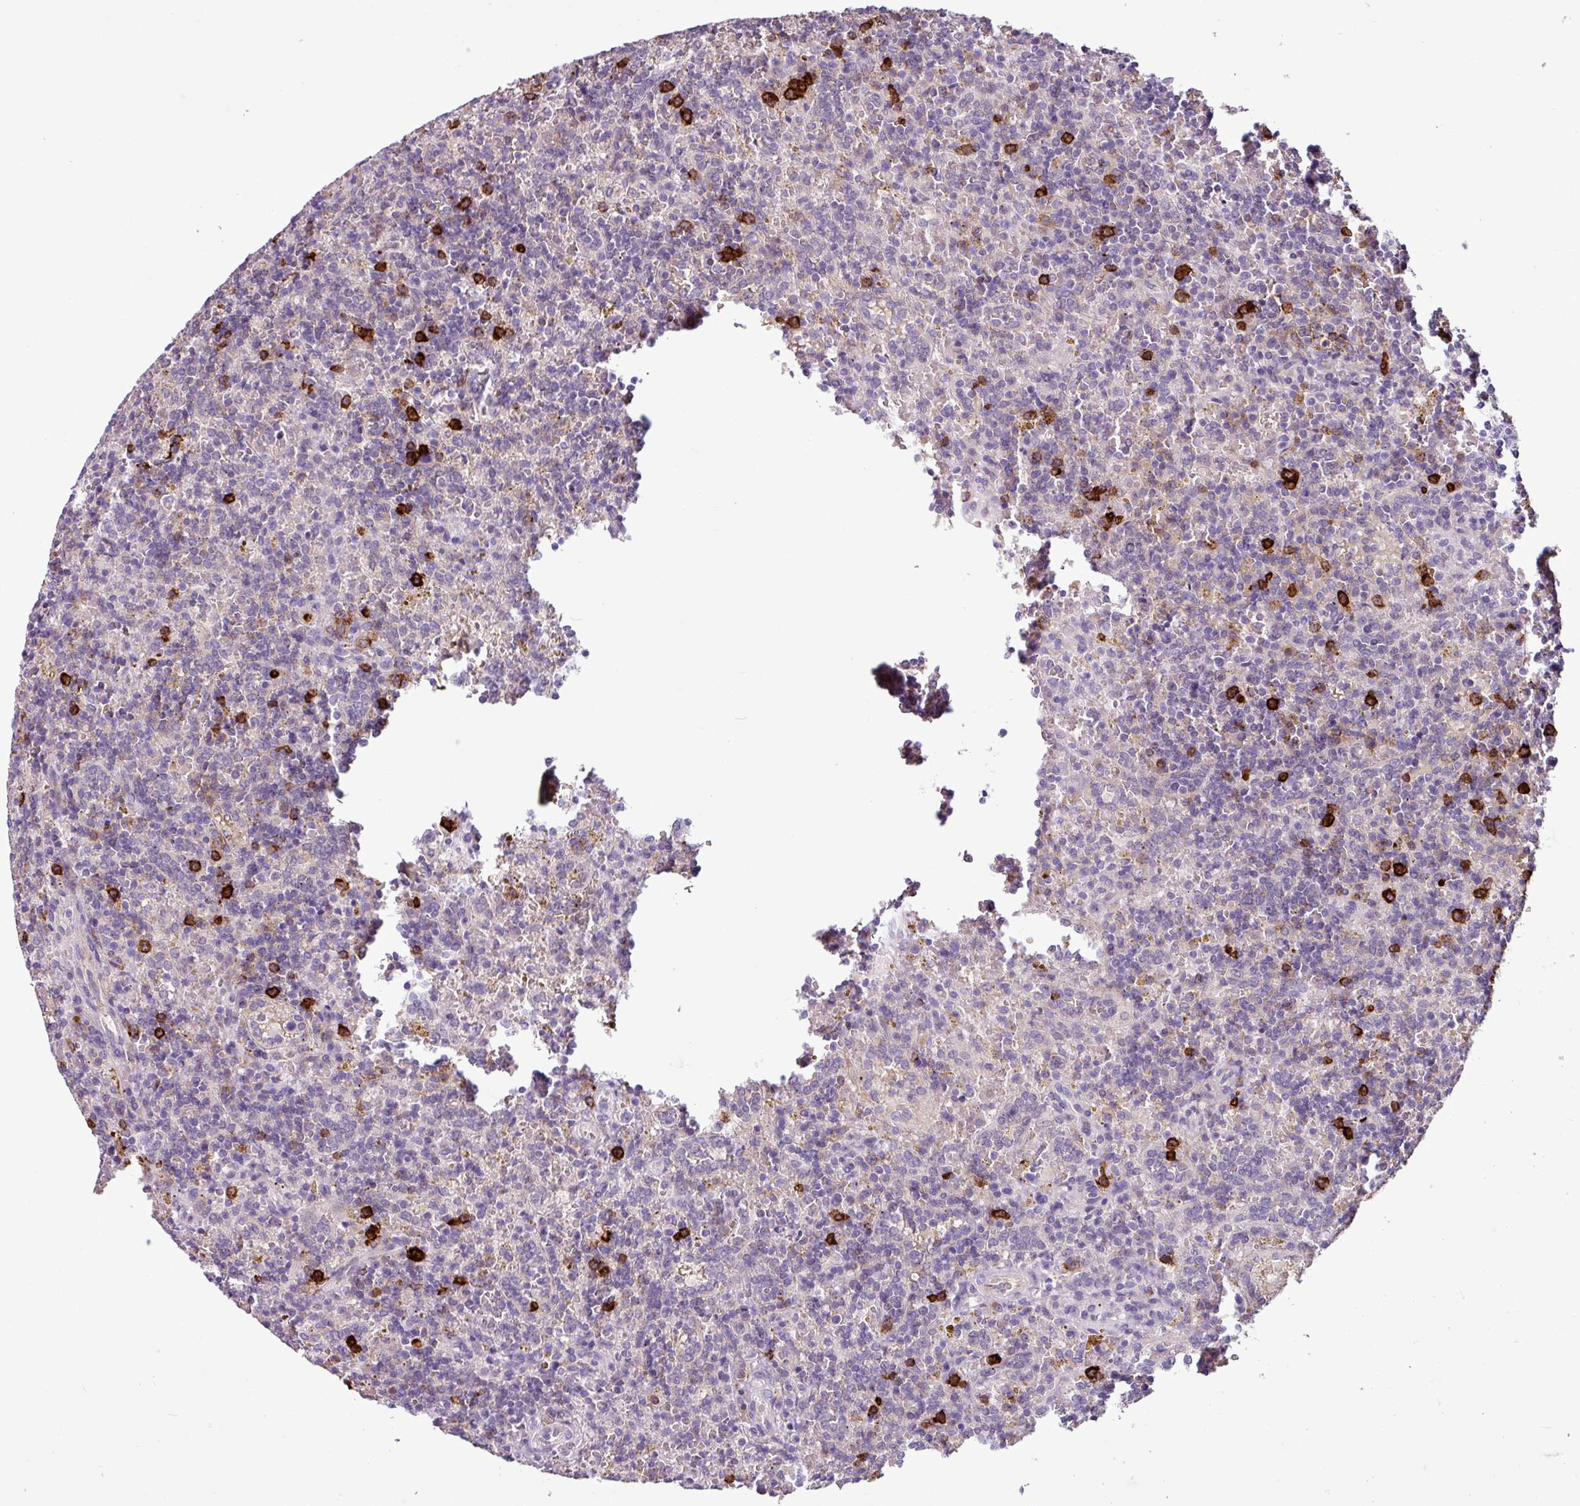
{"staining": {"intensity": "negative", "quantity": "none", "location": "none"}, "tissue": "lymphoma", "cell_type": "Tumor cells", "image_type": "cancer", "snomed": [{"axis": "morphology", "description": "Malignant lymphoma, non-Hodgkin's type, Low grade"}, {"axis": "topography", "description": "Spleen"}], "caption": "High magnification brightfield microscopy of low-grade malignant lymphoma, non-Hodgkin's type stained with DAB (3,3'-diaminobenzidine) (brown) and counterstained with hematoxylin (blue): tumor cells show no significant expression. The staining was performed using DAB to visualize the protein expression in brown, while the nuclei were stained in blue with hematoxylin (Magnification: 20x).", "gene": "C9orf24", "patient": {"sex": "male", "age": 67}}